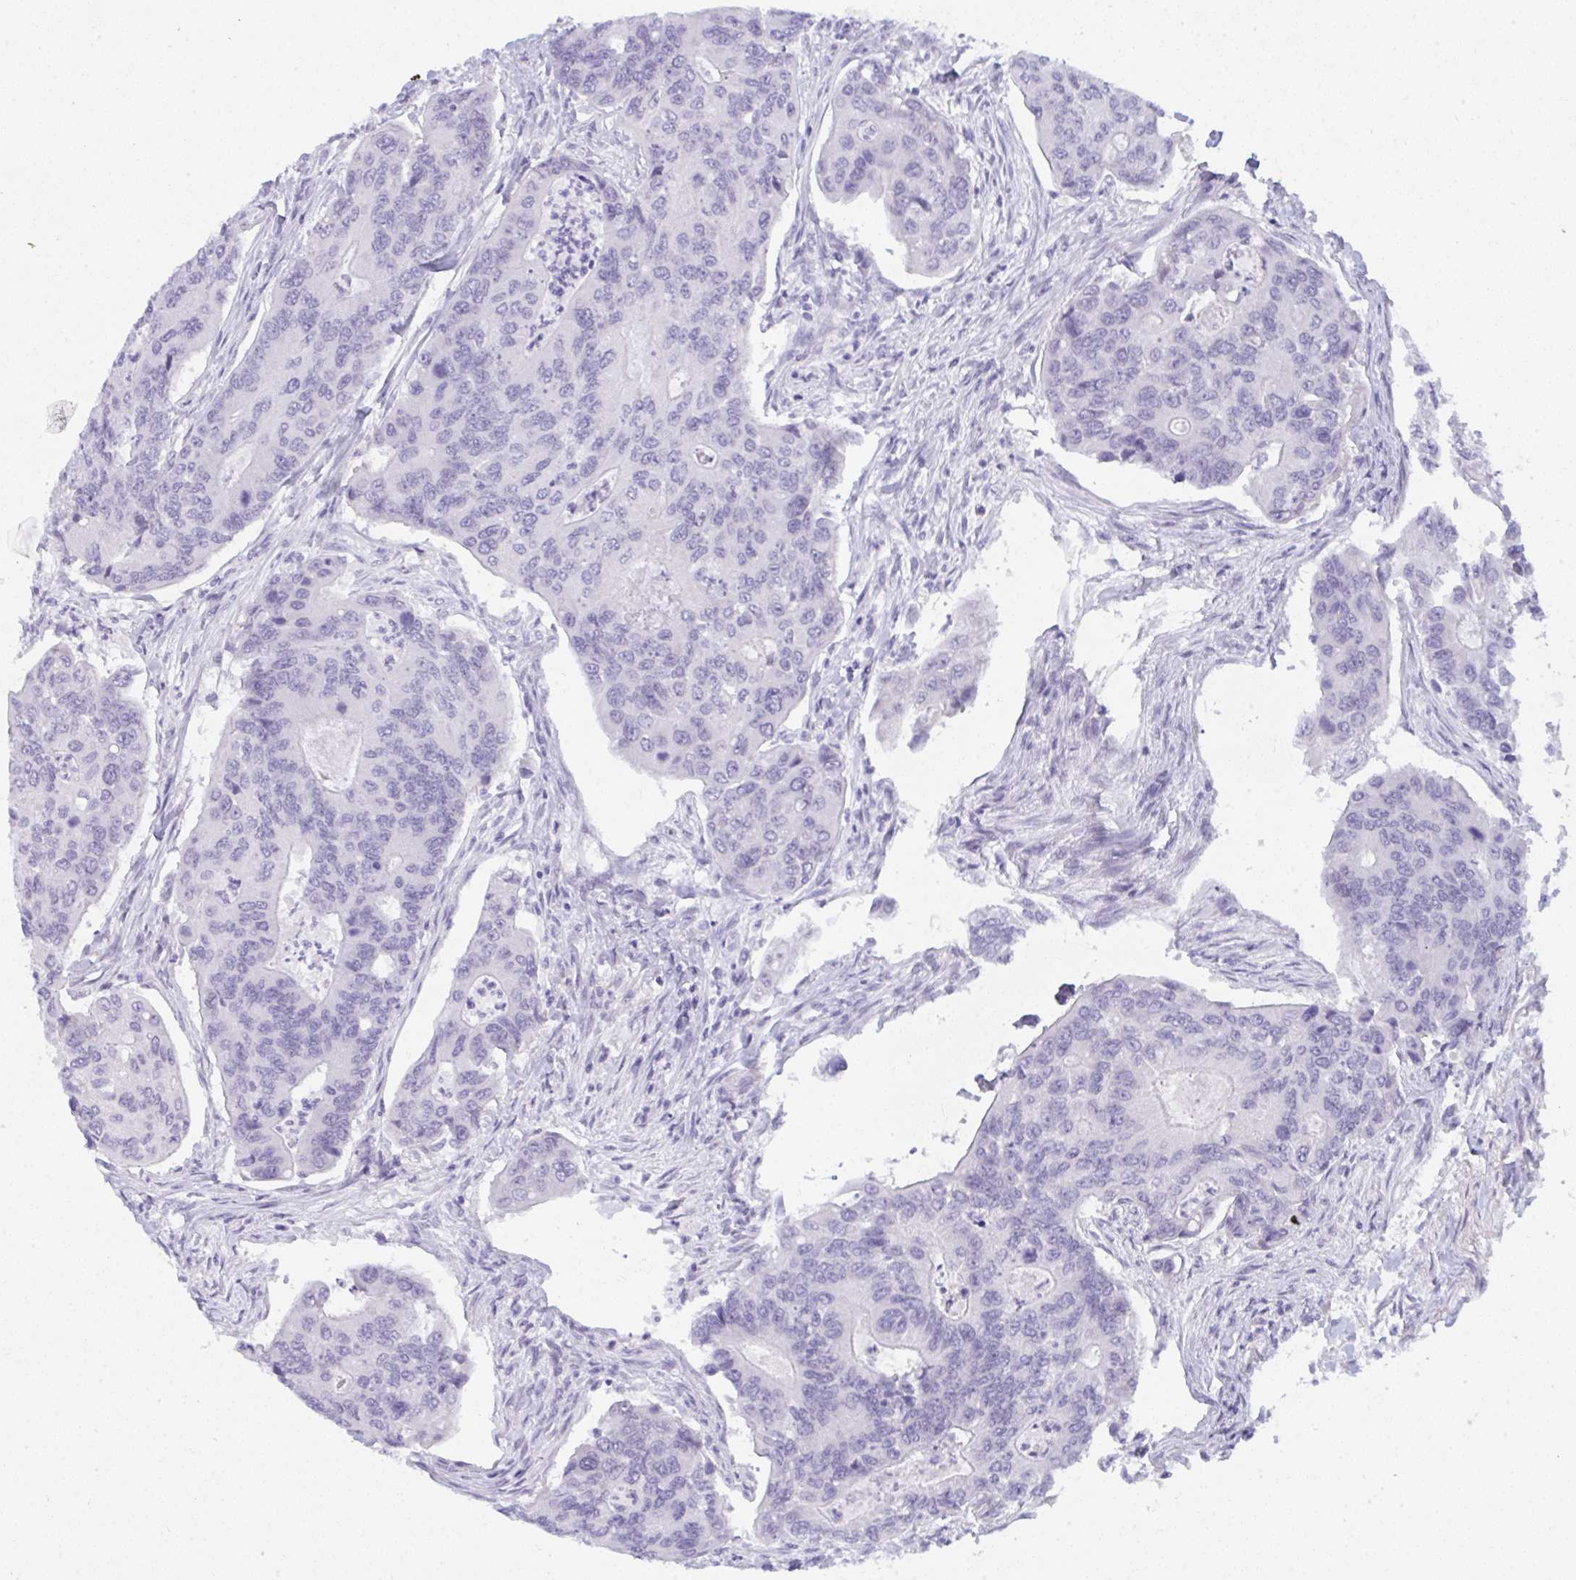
{"staining": {"intensity": "negative", "quantity": "none", "location": "none"}, "tissue": "colorectal cancer", "cell_type": "Tumor cells", "image_type": "cancer", "snomed": [{"axis": "morphology", "description": "Adenocarcinoma, NOS"}, {"axis": "topography", "description": "Colon"}], "caption": "This histopathology image is of colorectal cancer (adenocarcinoma) stained with immunohistochemistry (IHC) to label a protein in brown with the nuclei are counter-stained blue. There is no staining in tumor cells.", "gene": "PRDM9", "patient": {"sex": "female", "age": 67}}